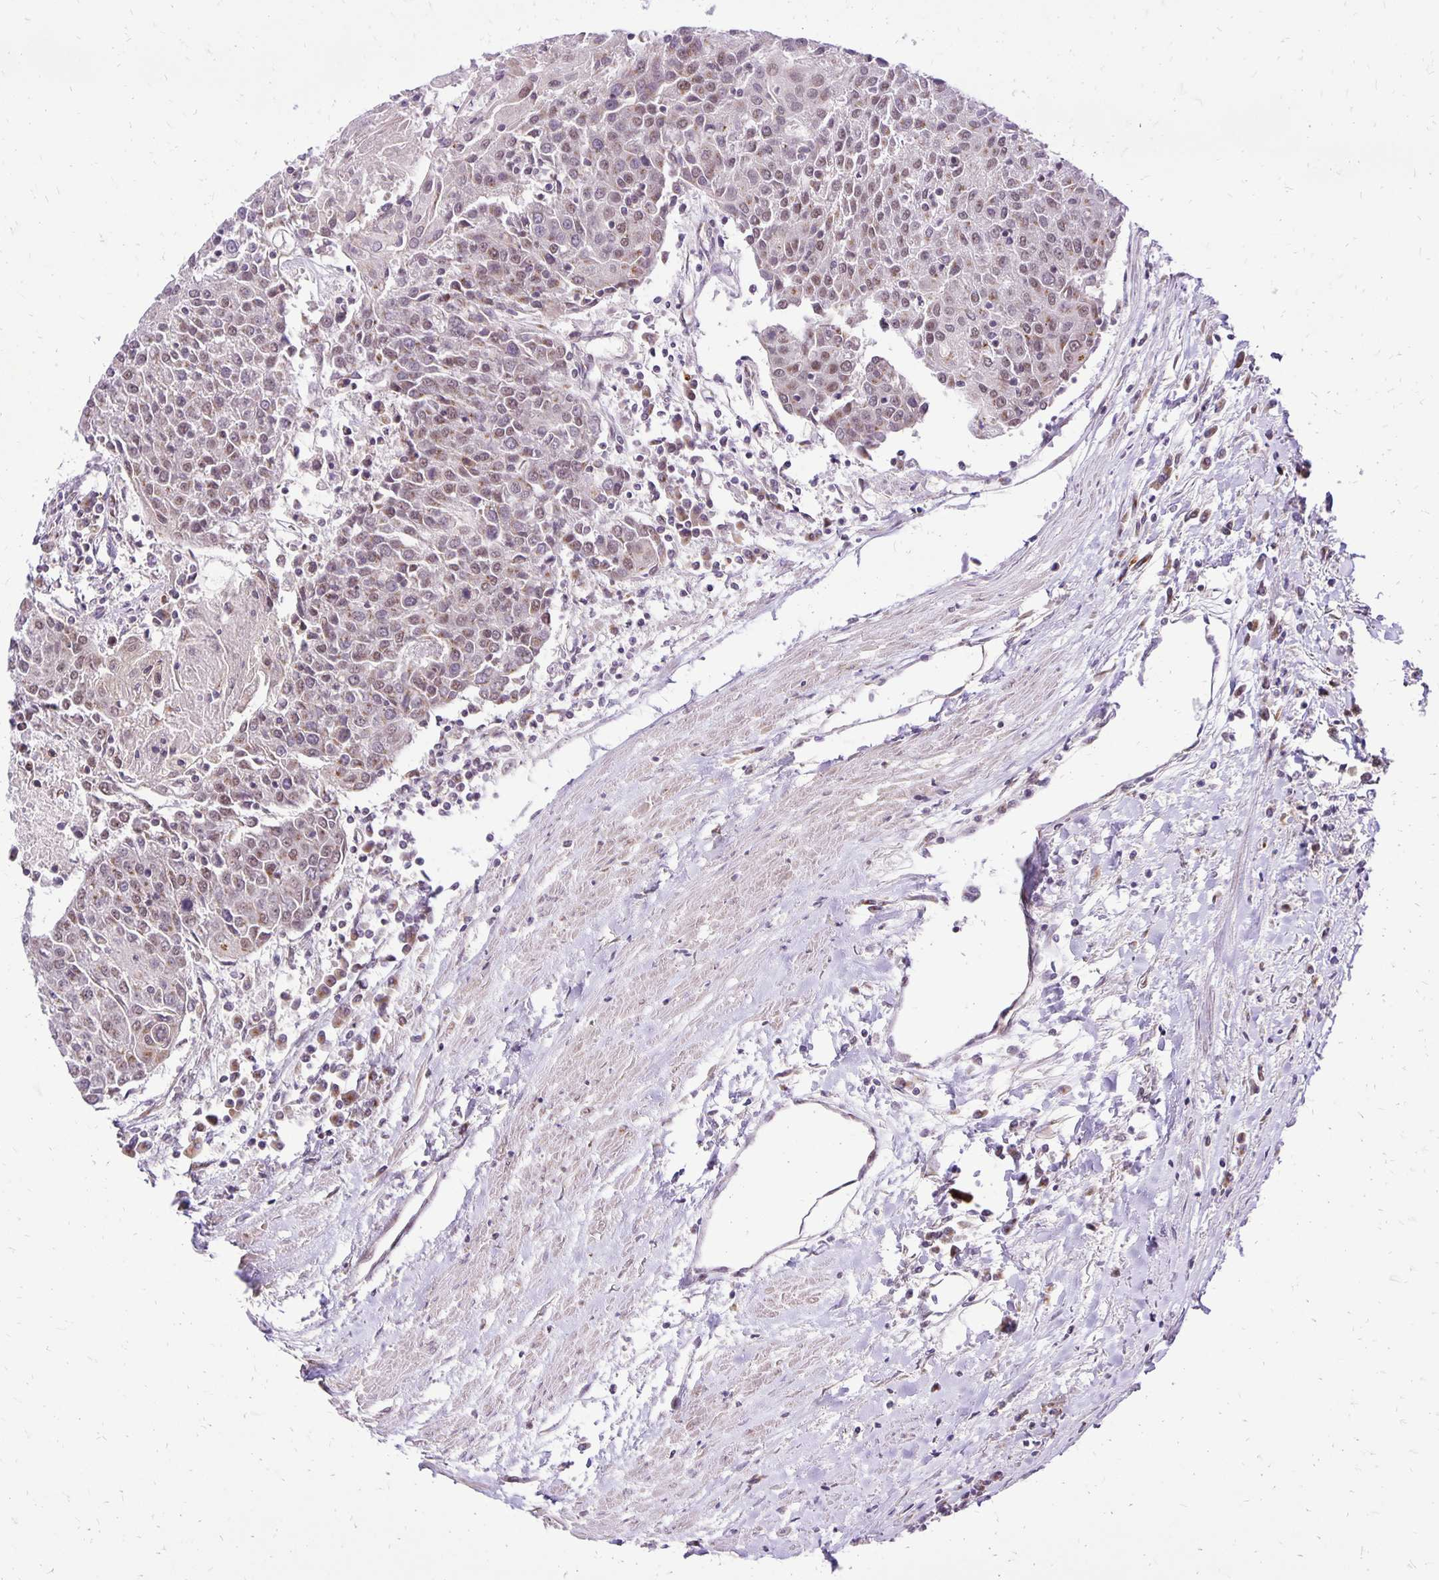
{"staining": {"intensity": "weak", "quantity": "25%-75%", "location": "nuclear"}, "tissue": "urothelial cancer", "cell_type": "Tumor cells", "image_type": "cancer", "snomed": [{"axis": "morphology", "description": "Urothelial carcinoma, High grade"}, {"axis": "topography", "description": "Urinary bladder"}], "caption": "Urothelial carcinoma (high-grade) stained for a protein reveals weak nuclear positivity in tumor cells. The staining was performed using DAB (3,3'-diaminobenzidine), with brown indicating positive protein expression. Nuclei are stained blue with hematoxylin.", "gene": "GOLGA5", "patient": {"sex": "female", "age": 85}}